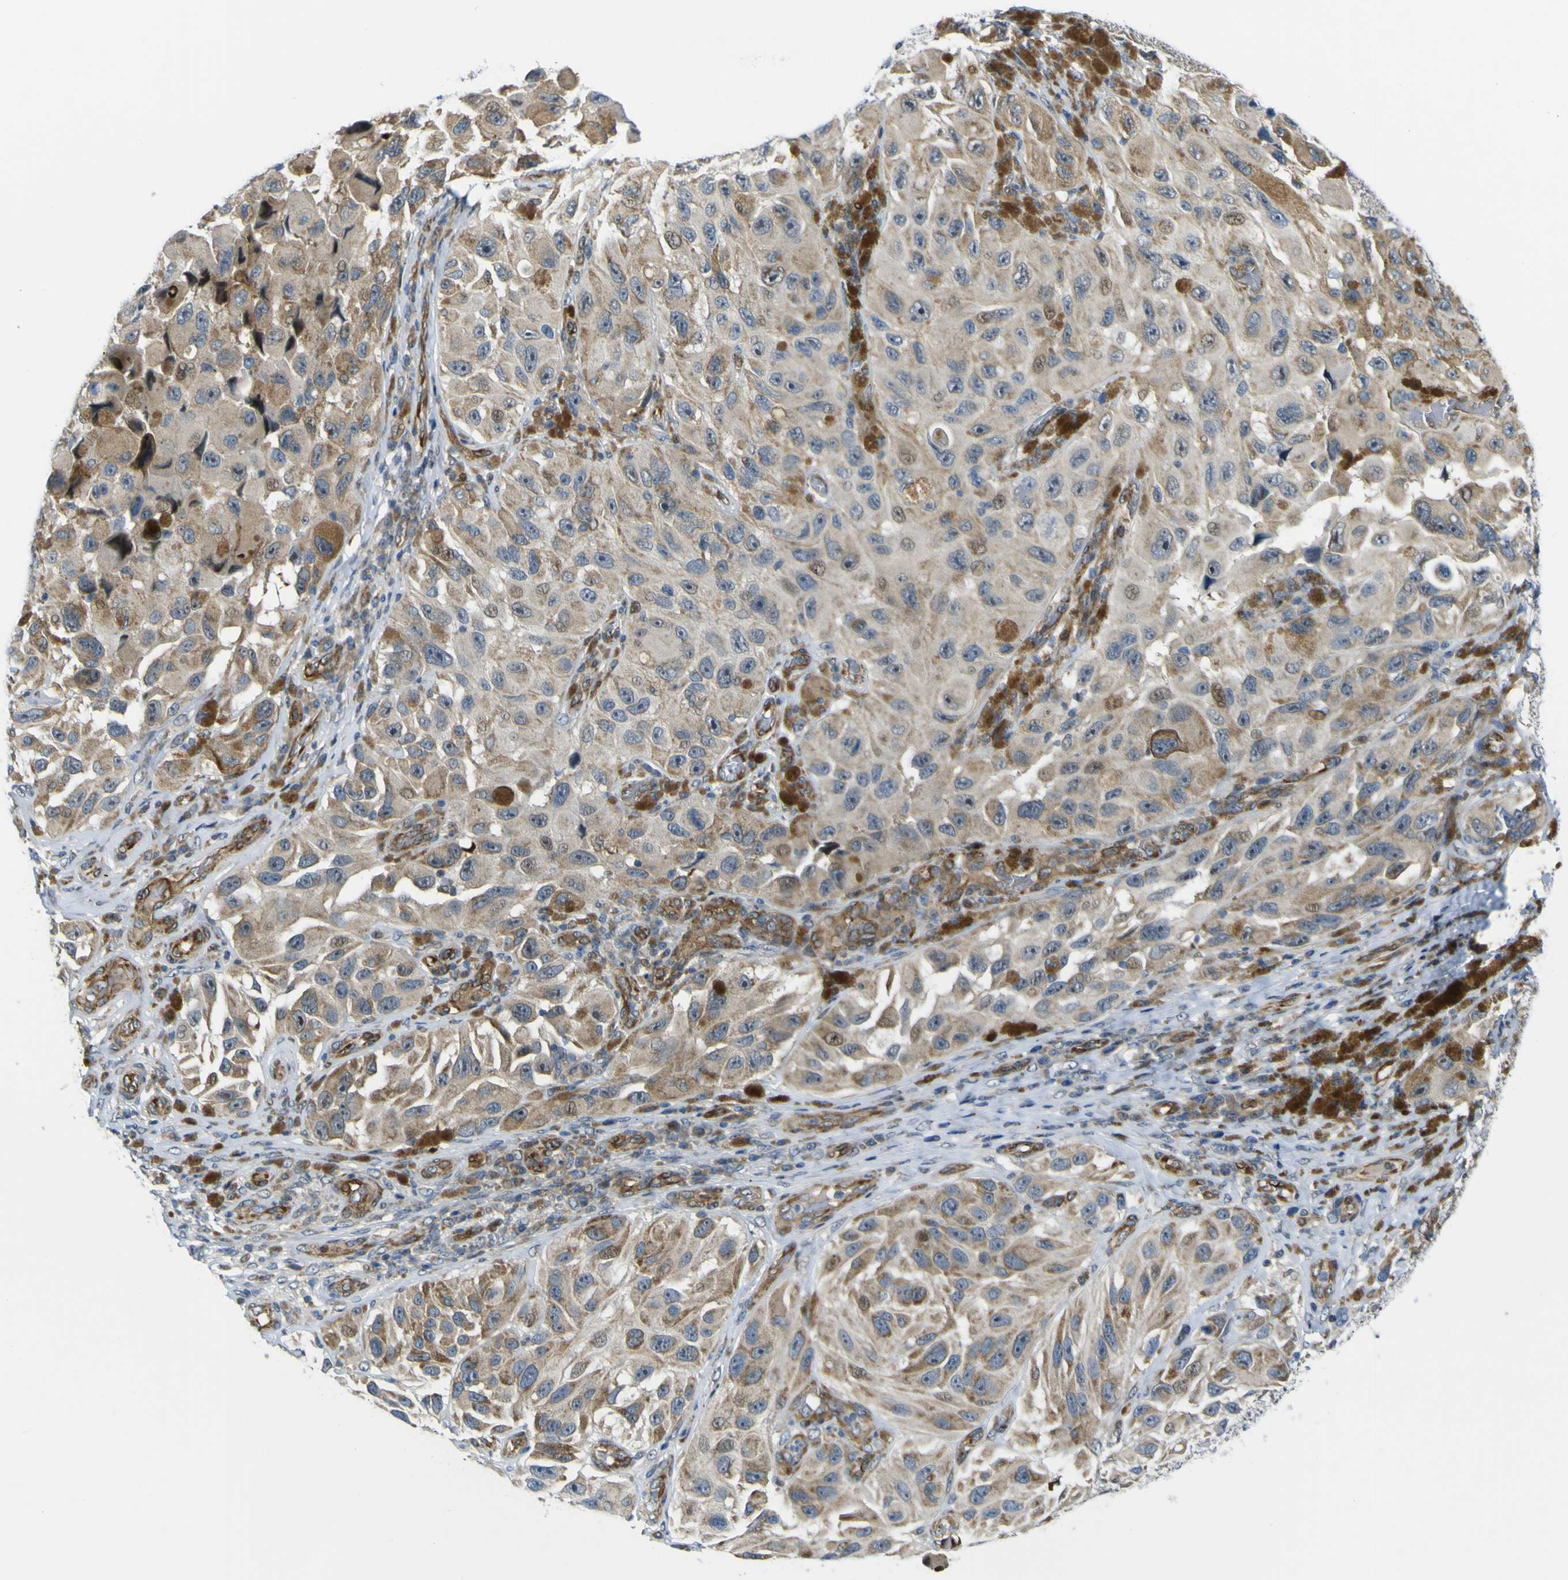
{"staining": {"intensity": "moderate", "quantity": ">75%", "location": "cytoplasmic/membranous"}, "tissue": "melanoma", "cell_type": "Tumor cells", "image_type": "cancer", "snomed": [{"axis": "morphology", "description": "Malignant melanoma, NOS"}, {"axis": "topography", "description": "Skin"}], "caption": "The histopathology image displays immunohistochemical staining of melanoma. There is moderate cytoplasmic/membranous positivity is present in about >75% of tumor cells.", "gene": "KDM7A", "patient": {"sex": "female", "age": 73}}